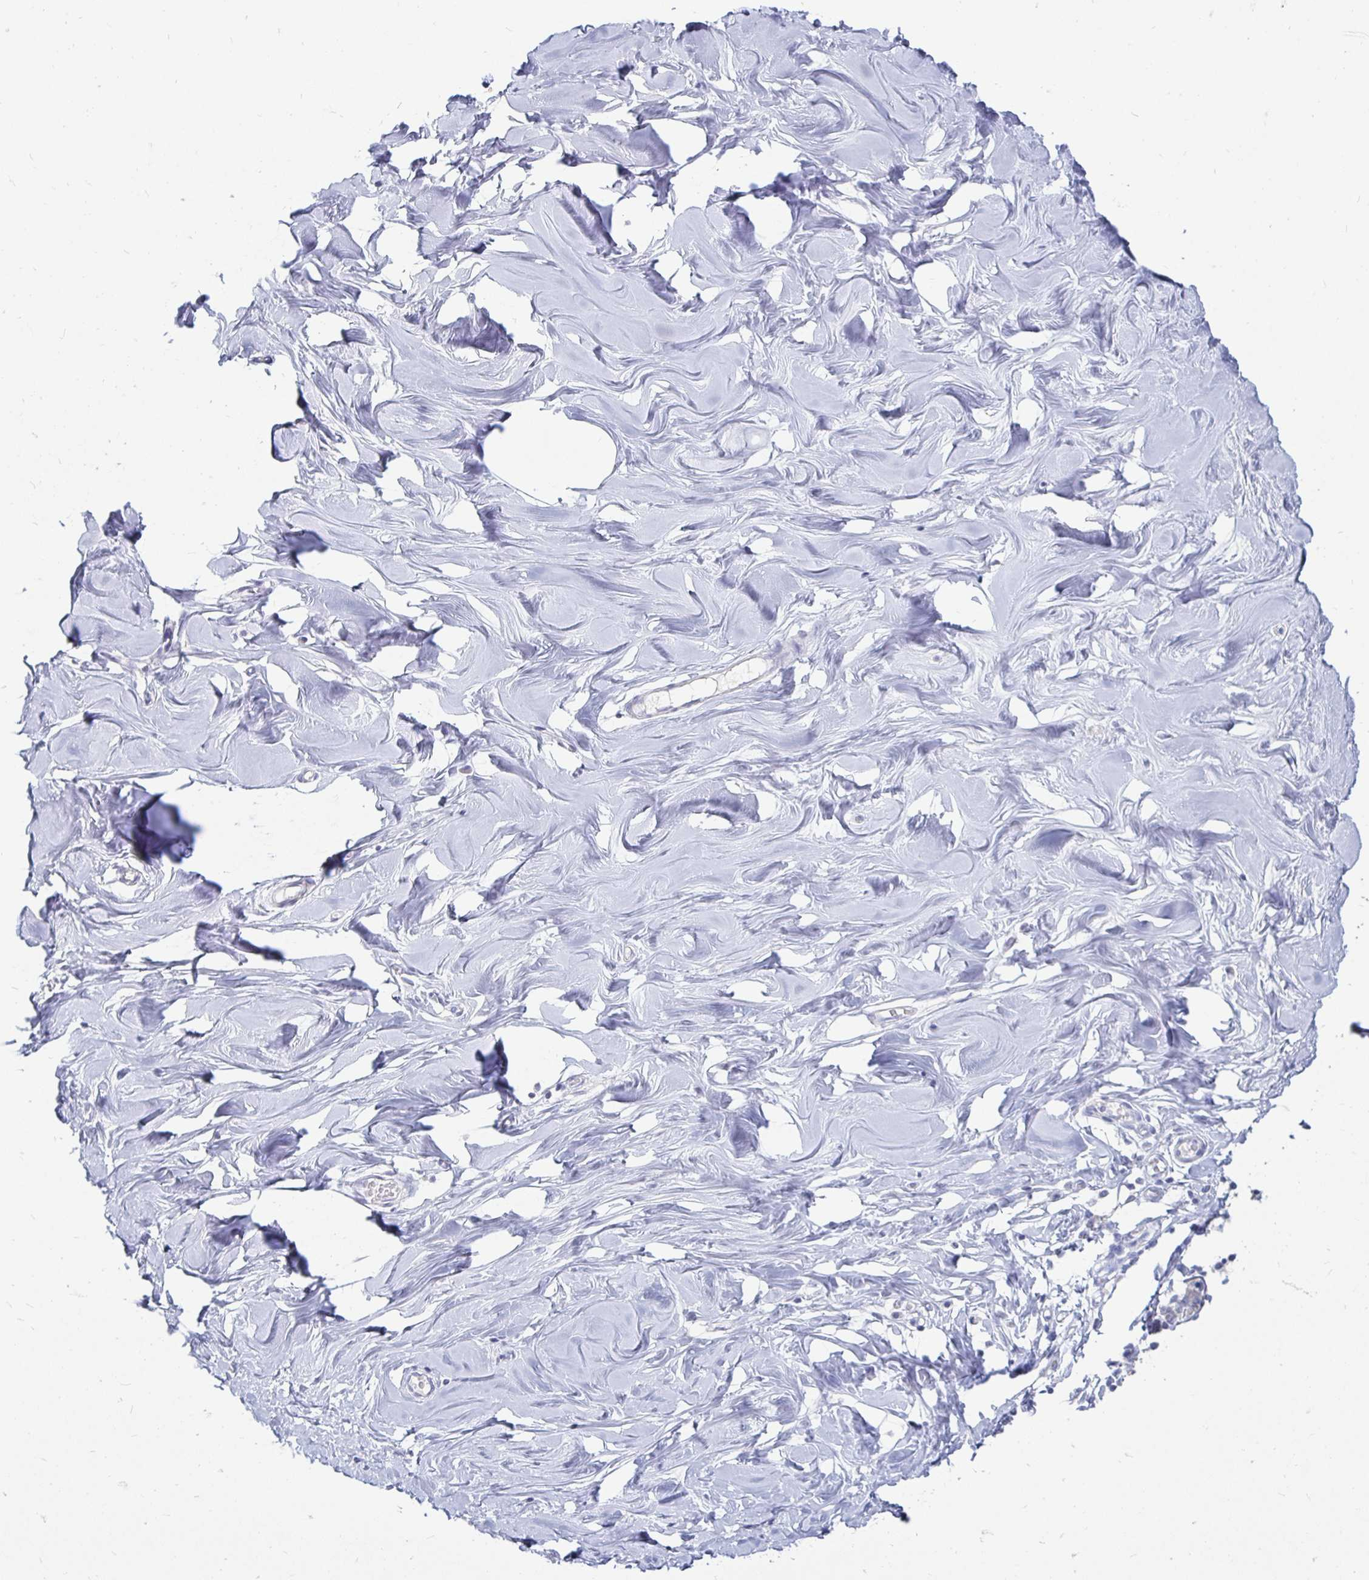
{"staining": {"intensity": "negative", "quantity": "none", "location": "none"}, "tissue": "breast", "cell_type": "Adipocytes", "image_type": "normal", "snomed": [{"axis": "morphology", "description": "Normal tissue, NOS"}, {"axis": "topography", "description": "Breast"}], "caption": "DAB (3,3'-diaminobenzidine) immunohistochemical staining of normal human breast reveals no significant expression in adipocytes.", "gene": "PEG10", "patient": {"sex": "female", "age": 27}}